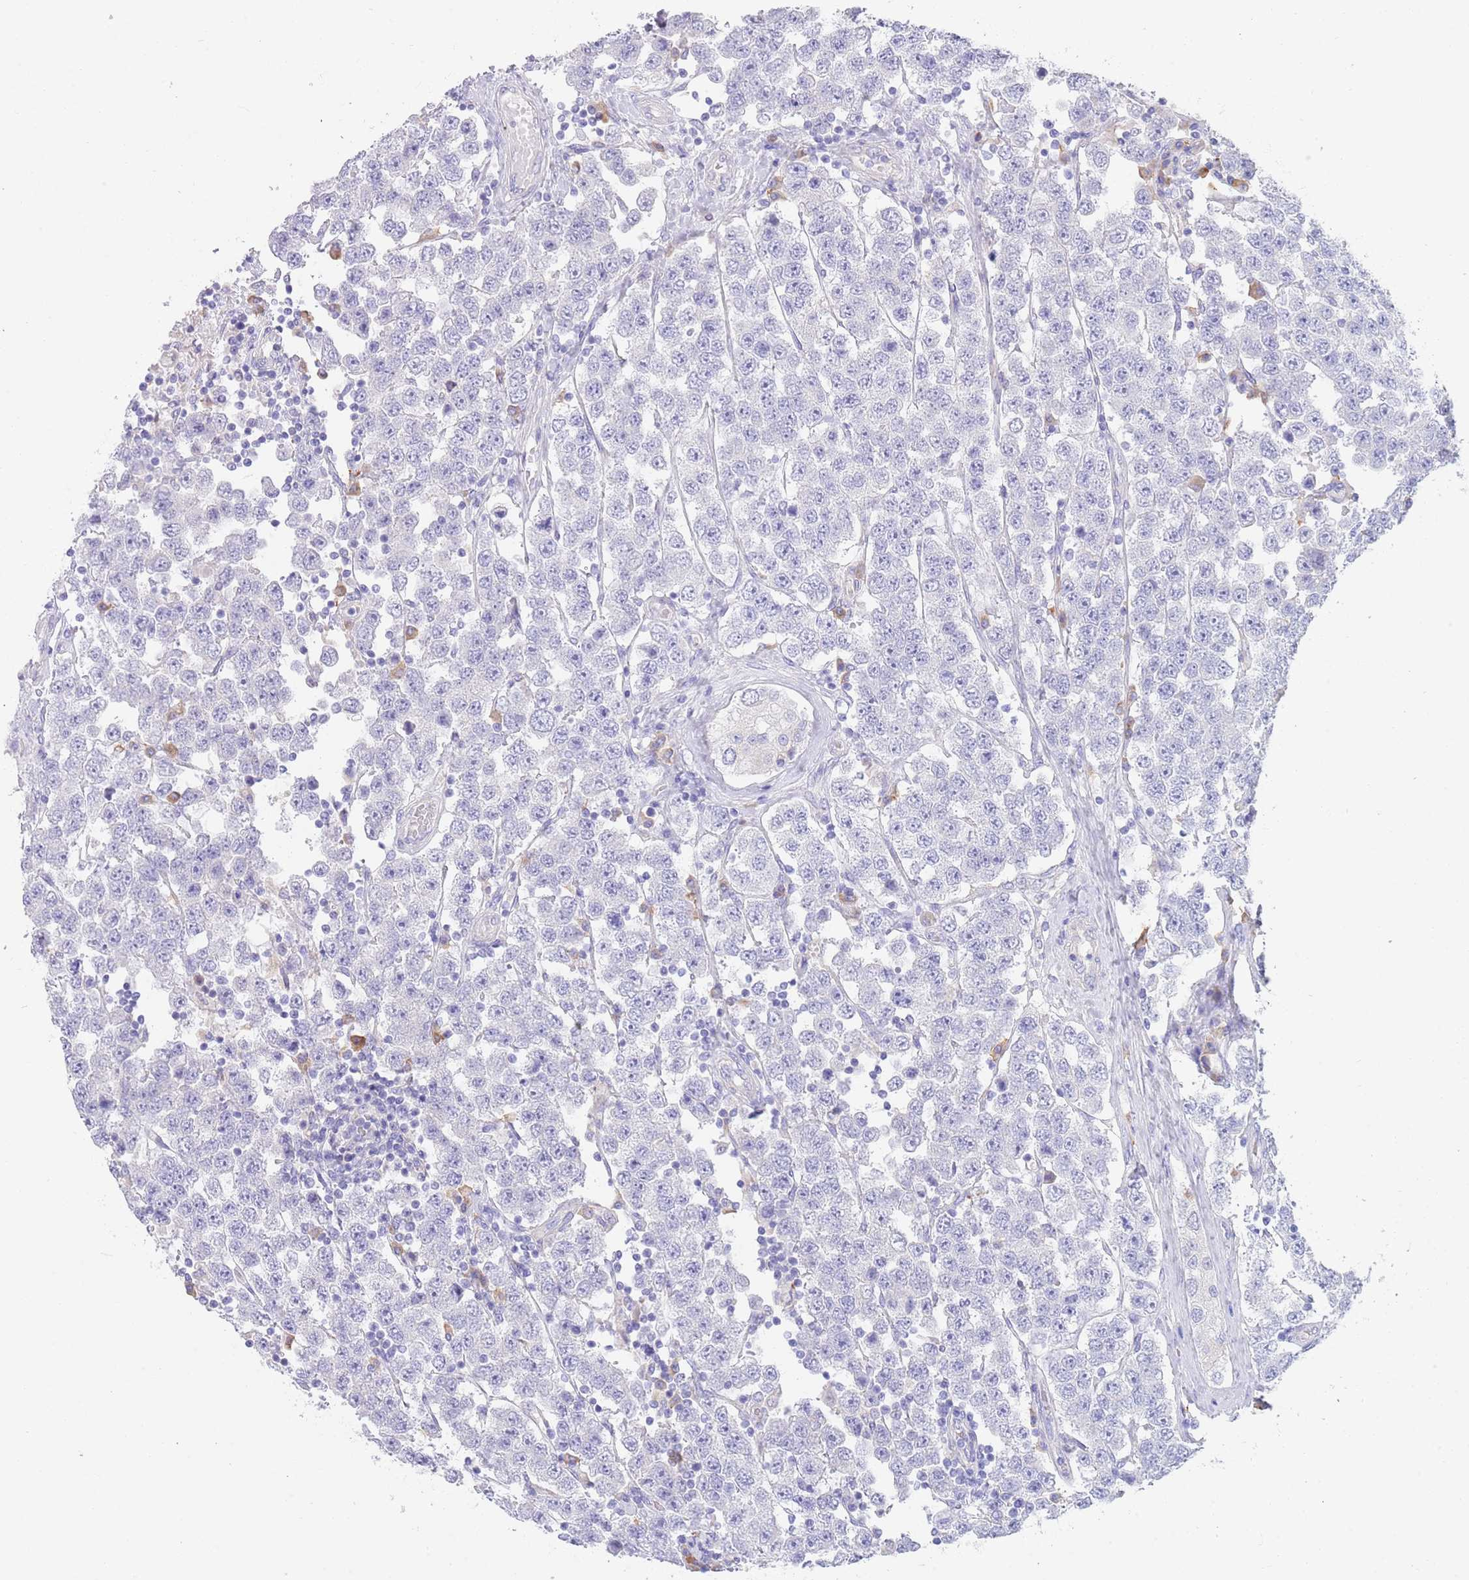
{"staining": {"intensity": "negative", "quantity": "none", "location": "none"}, "tissue": "testis cancer", "cell_type": "Tumor cells", "image_type": "cancer", "snomed": [{"axis": "morphology", "description": "Seminoma, NOS"}, {"axis": "topography", "description": "Testis"}], "caption": "Testis cancer (seminoma) was stained to show a protein in brown. There is no significant expression in tumor cells.", "gene": "CCDC149", "patient": {"sex": "male", "age": 28}}